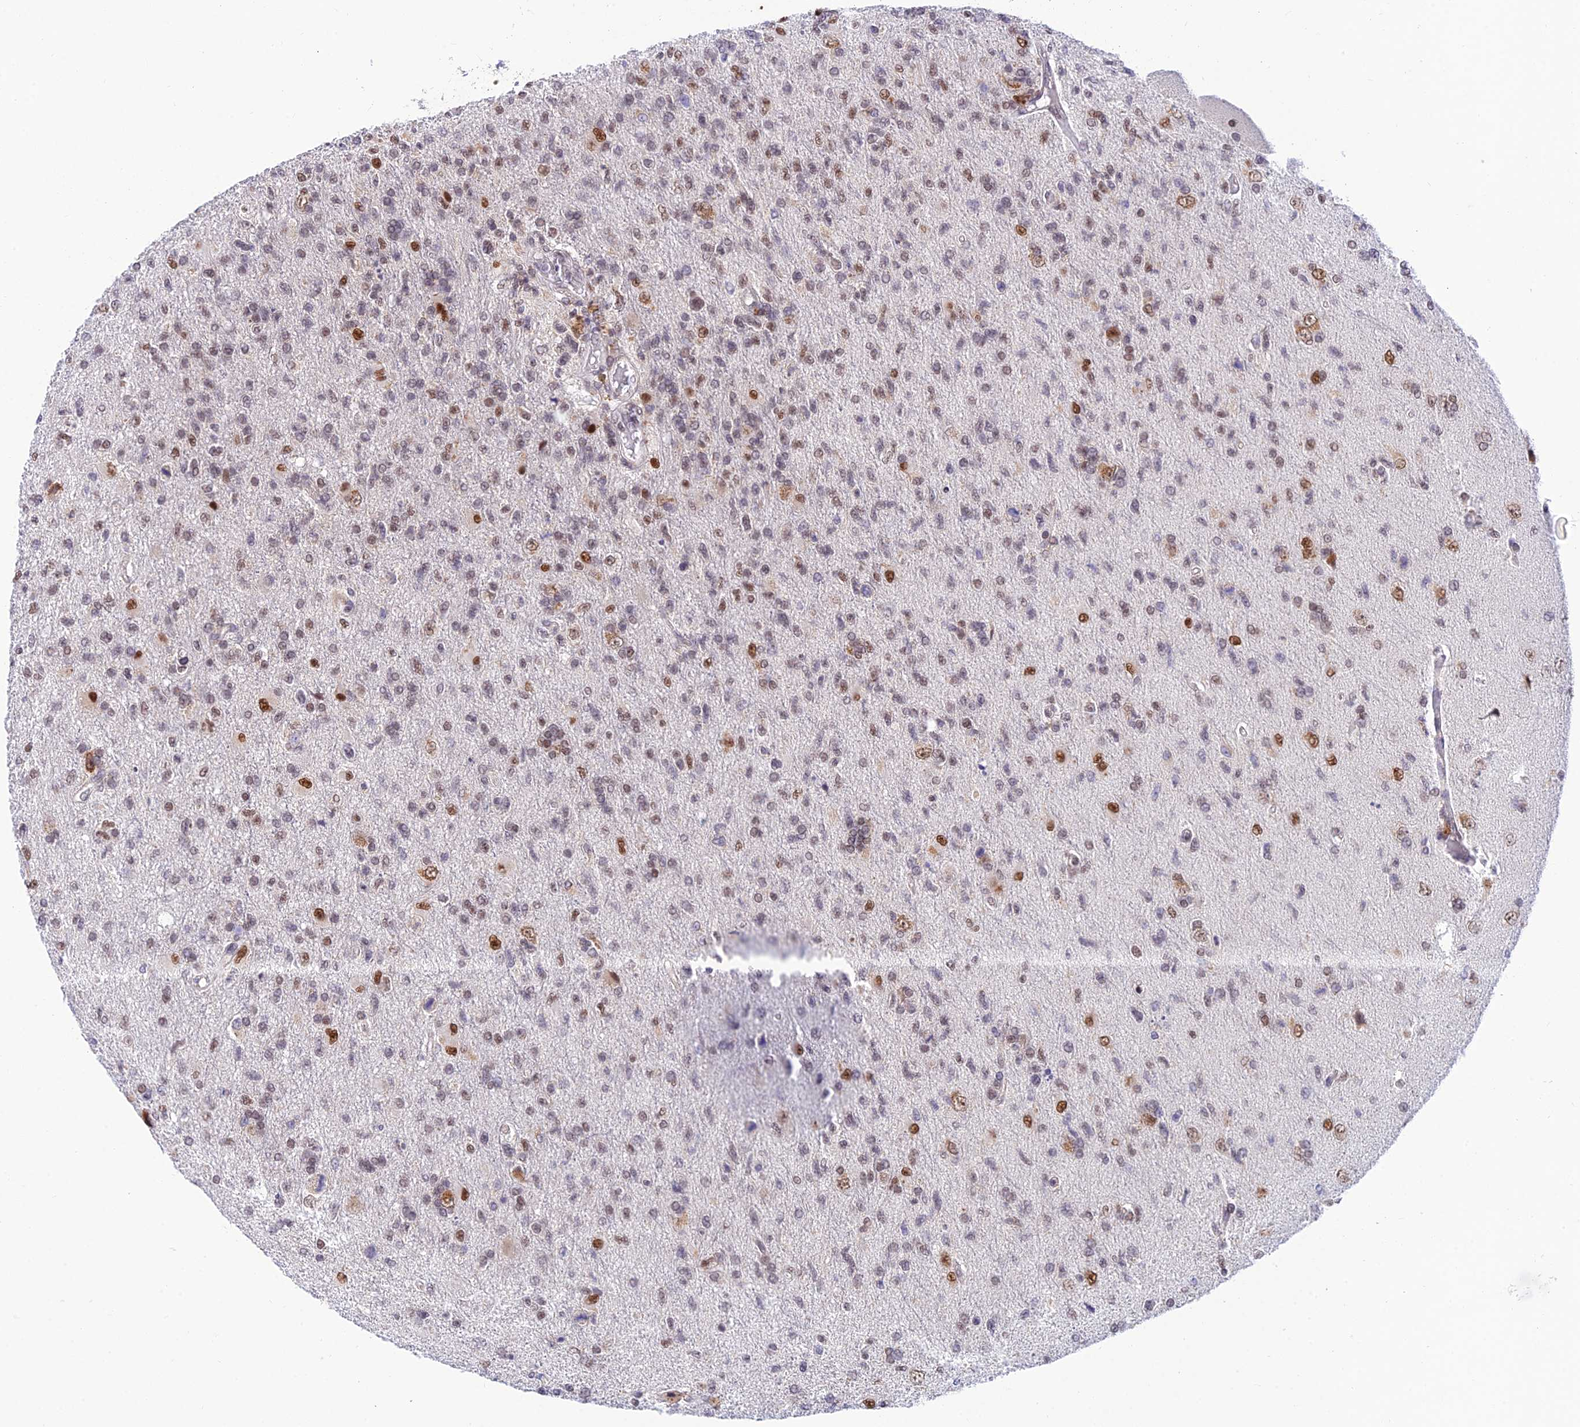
{"staining": {"intensity": "moderate", "quantity": "<25%", "location": "nuclear"}, "tissue": "glioma", "cell_type": "Tumor cells", "image_type": "cancer", "snomed": [{"axis": "morphology", "description": "Glioma, malignant, High grade"}, {"axis": "topography", "description": "Brain"}], "caption": "This is a histology image of immunohistochemistry (IHC) staining of glioma, which shows moderate positivity in the nuclear of tumor cells.", "gene": "C2orf49", "patient": {"sex": "male", "age": 56}}